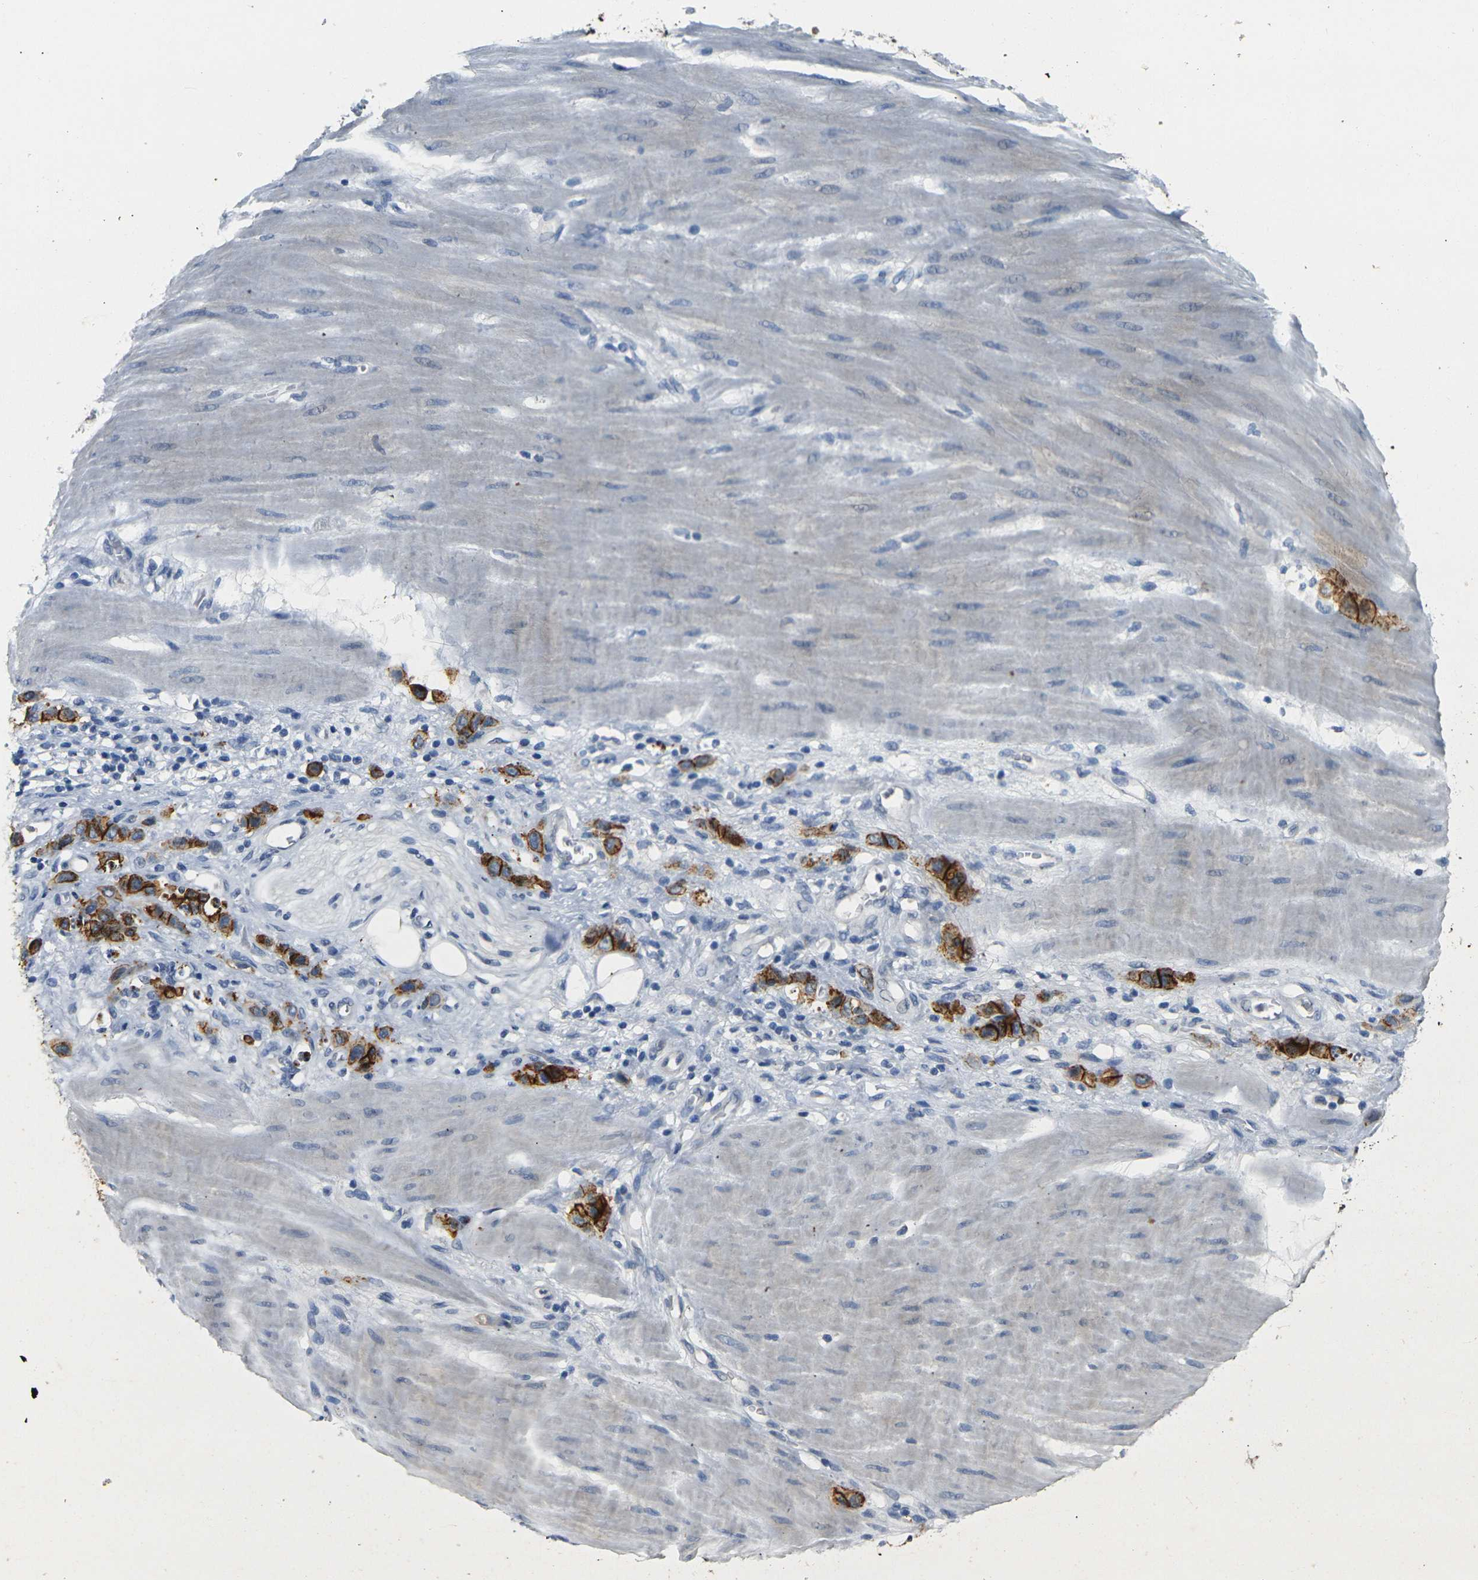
{"staining": {"intensity": "strong", "quantity": ">75%", "location": "cytoplasmic/membranous"}, "tissue": "stomach cancer", "cell_type": "Tumor cells", "image_type": "cancer", "snomed": [{"axis": "morphology", "description": "Adenocarcinoma, NOS"}, {"axis": "topography", "description": "Stomach"}], "caption": "Protein analysis of adenocarcinoma (stomach) tissue exhibits strong cytoplasmic/membranous positivity in about >75% of tumor cells.", "gene": "CLDN7", "patient": {"sex": "male", "age": 82}}